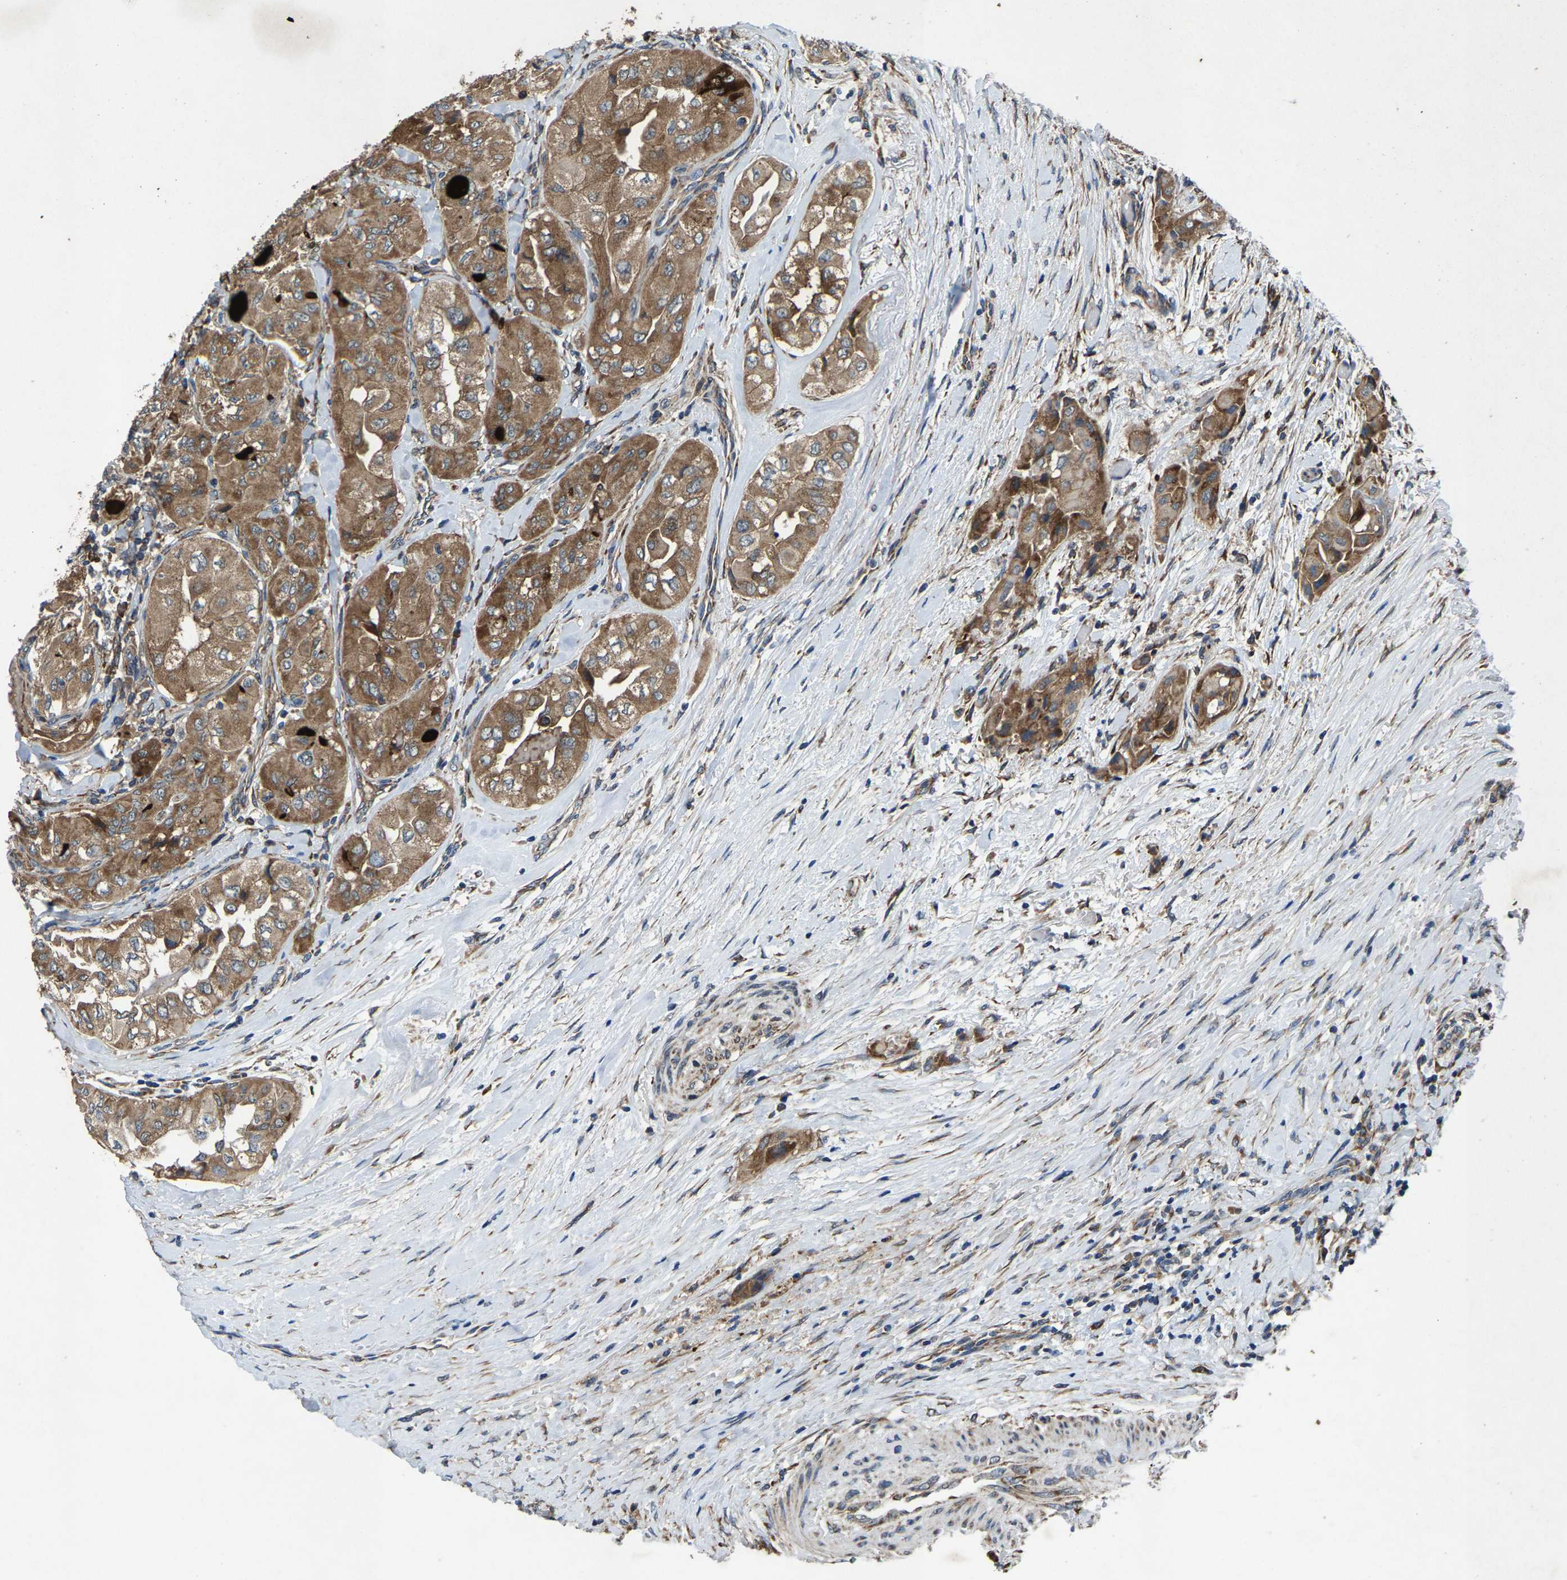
{"staining": {"intensity": "moderate", "quantity": ">75%", "location": "cytoplasmic/membranous"}, "tissue": "thyroid cancer", "cell_type": "Tumor cells", "image_type": "cancer", "snomed": [{"axis": "morphology", "description": "Papillary adenocarcinoma, NOS"}, {"axis": "topography", "description": "Thyroid gland"}], "caption": "Approximately >75% of tumor cells in human thyroid cancer (papillary adenocarcinoma) show moderate cytoplasmic/membranous protein expression as visualized by brown immunohistochemical staining.", "gene": "PDP1", "patient": {"sex": "female", "age": 59}}